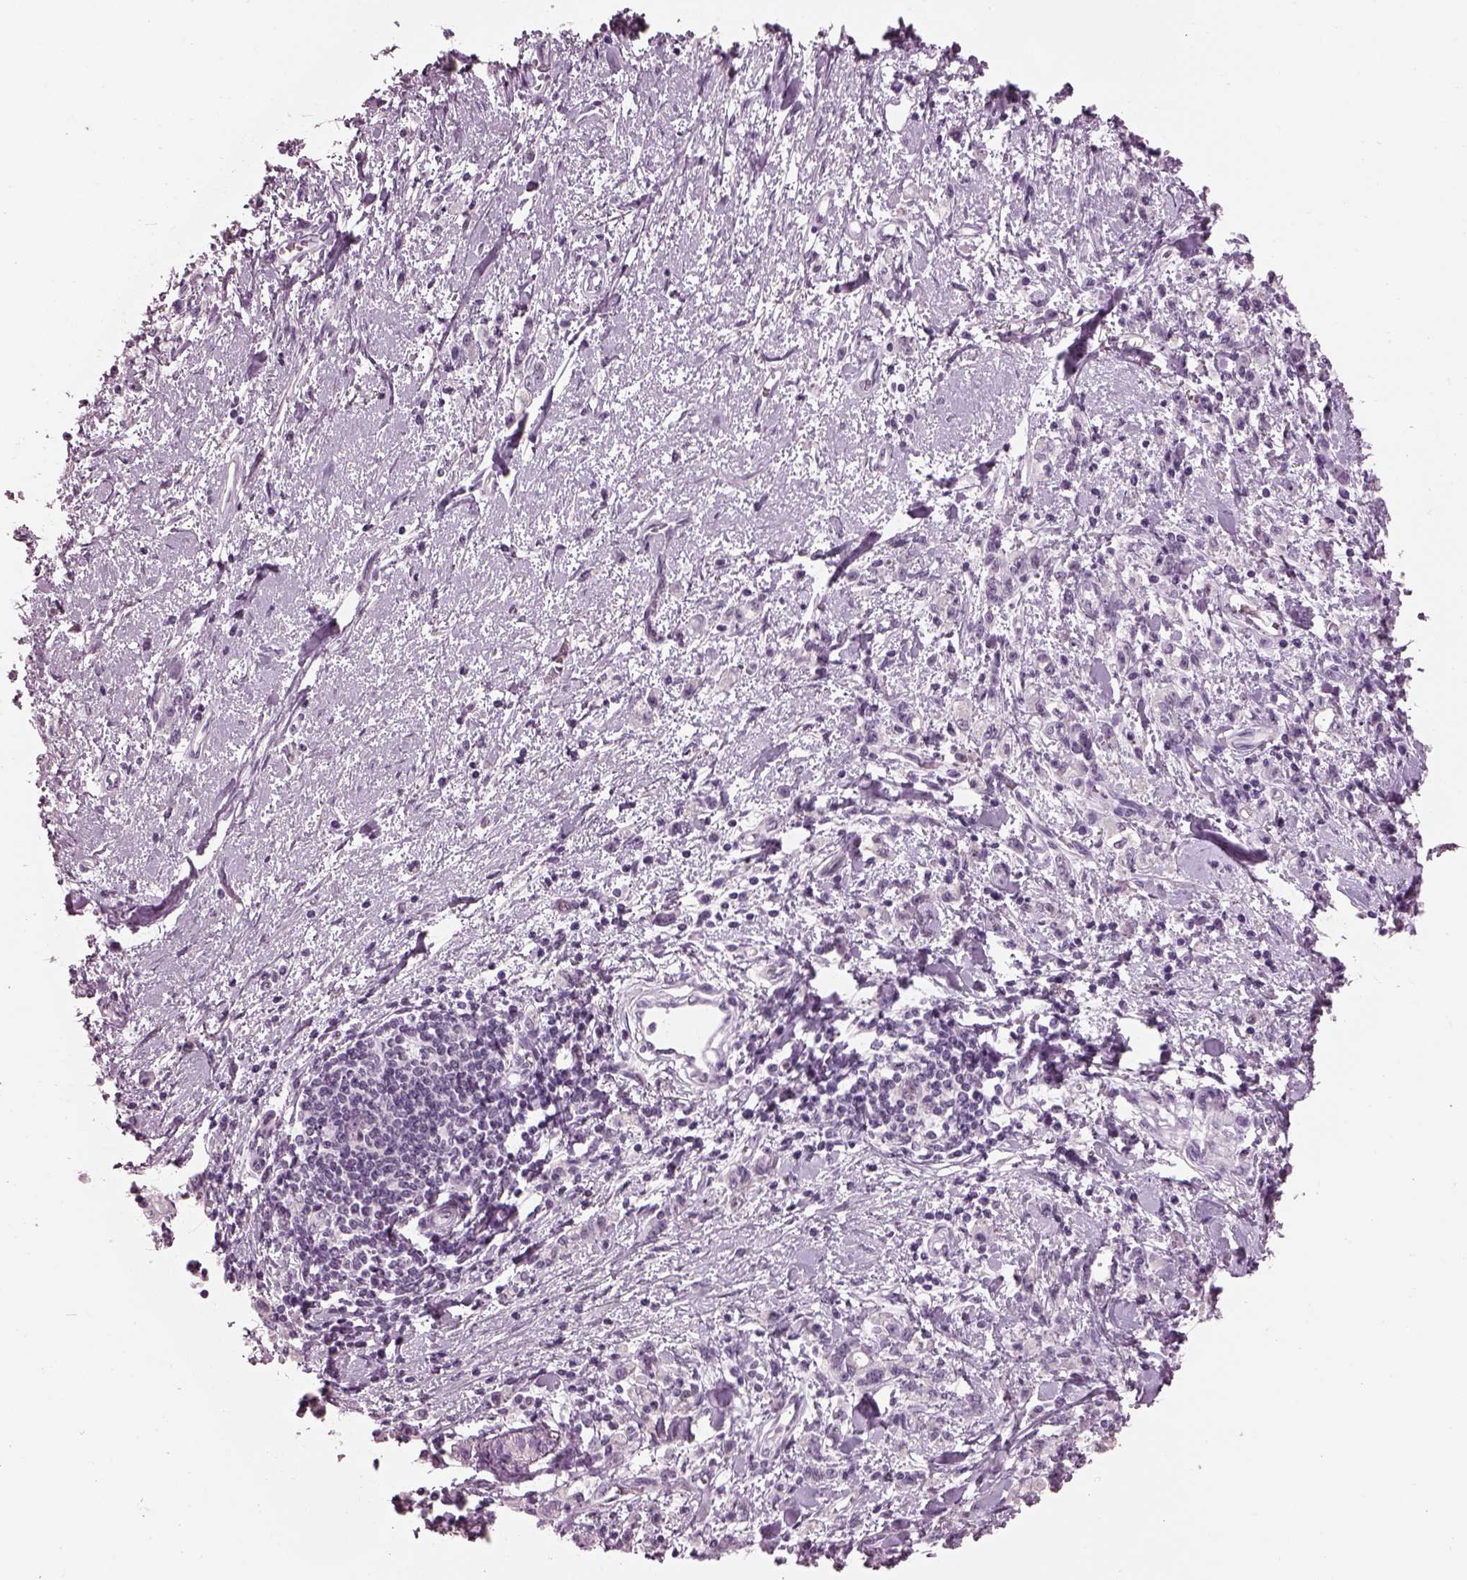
{"staining": {"intensity": "negative", "quantity": "none", "location": "none"}, "tissue": "stomach cancer", "cell_type": "Tumor cells", "image_type": "cancer", "snomed": [{"axis": "morphology", "description": "Adenocarcinoma, NOS"}, {"axis": "topography", "description": "Stomach"}], "caption": "Tumor cells are negative for protein expression in human stomach cancer. (Brightfield microscopy of DAB immunohistochemistry at high magnification).", "gene": "ADGRG2", "patient": {"sex": "male", "age": 77}}